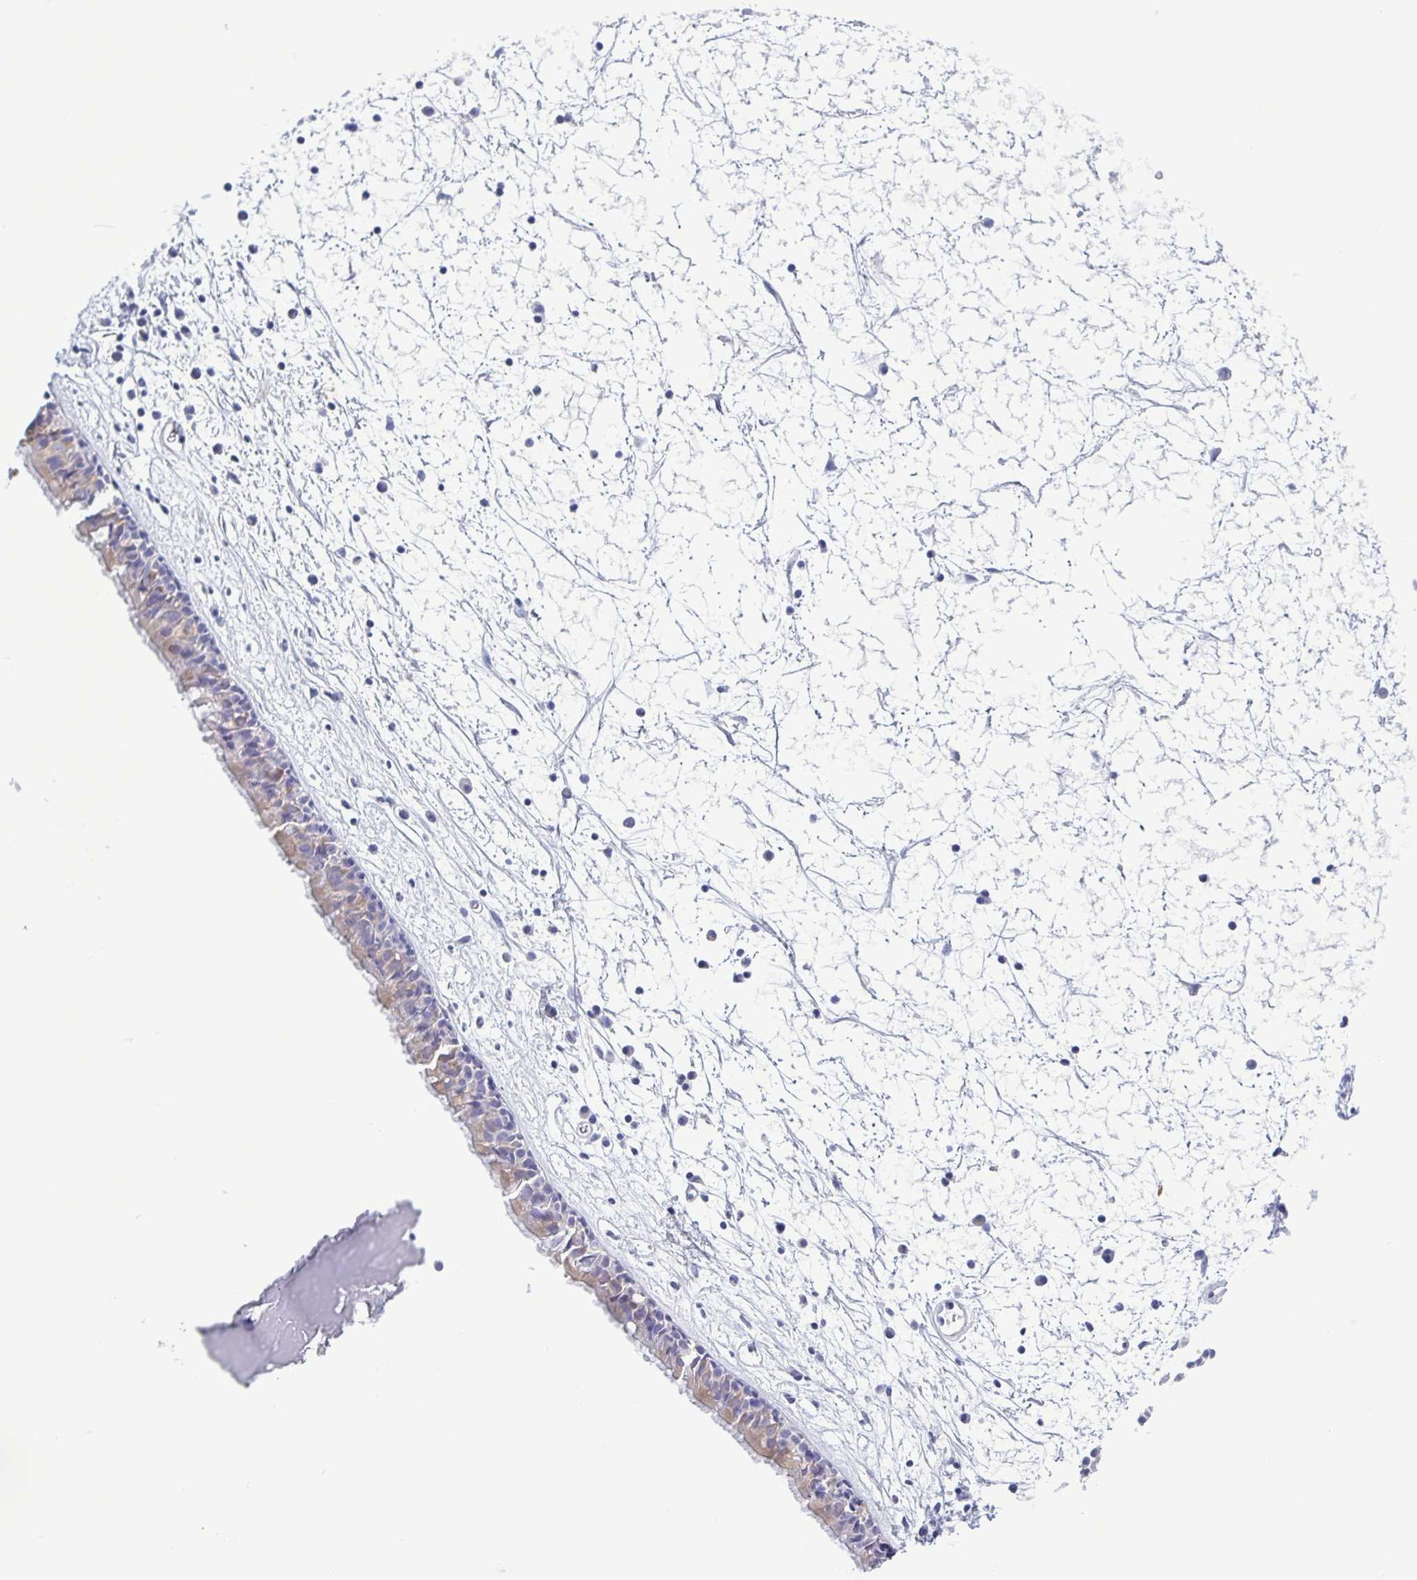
{"staining": {"intensity": "weak", "quantity": "25%-75%", "location": "cytoplasmic/membranous"}, "tissue": "nasopharynx", "cell_type": "Respiratory epithelial cells", "image_type": "normal", "snomed": [{"axis": "morphology", "description": "Normal tissue, NOS"}, {"axis": "topography", "description": "Nasopharynx"}], "caption": "IHC histopathology image of benign nasopharynx: nasopharynx stained using immunohistochemistry demonstrates low levels of weak protein expression localized specifically in the cytoplasmic/membranous of respiratory epithelial cells, appearing as a cytoplasmic/membranous brown color.", "gene": "TEX12", "patient": {"sex": "male", "age": 24}}